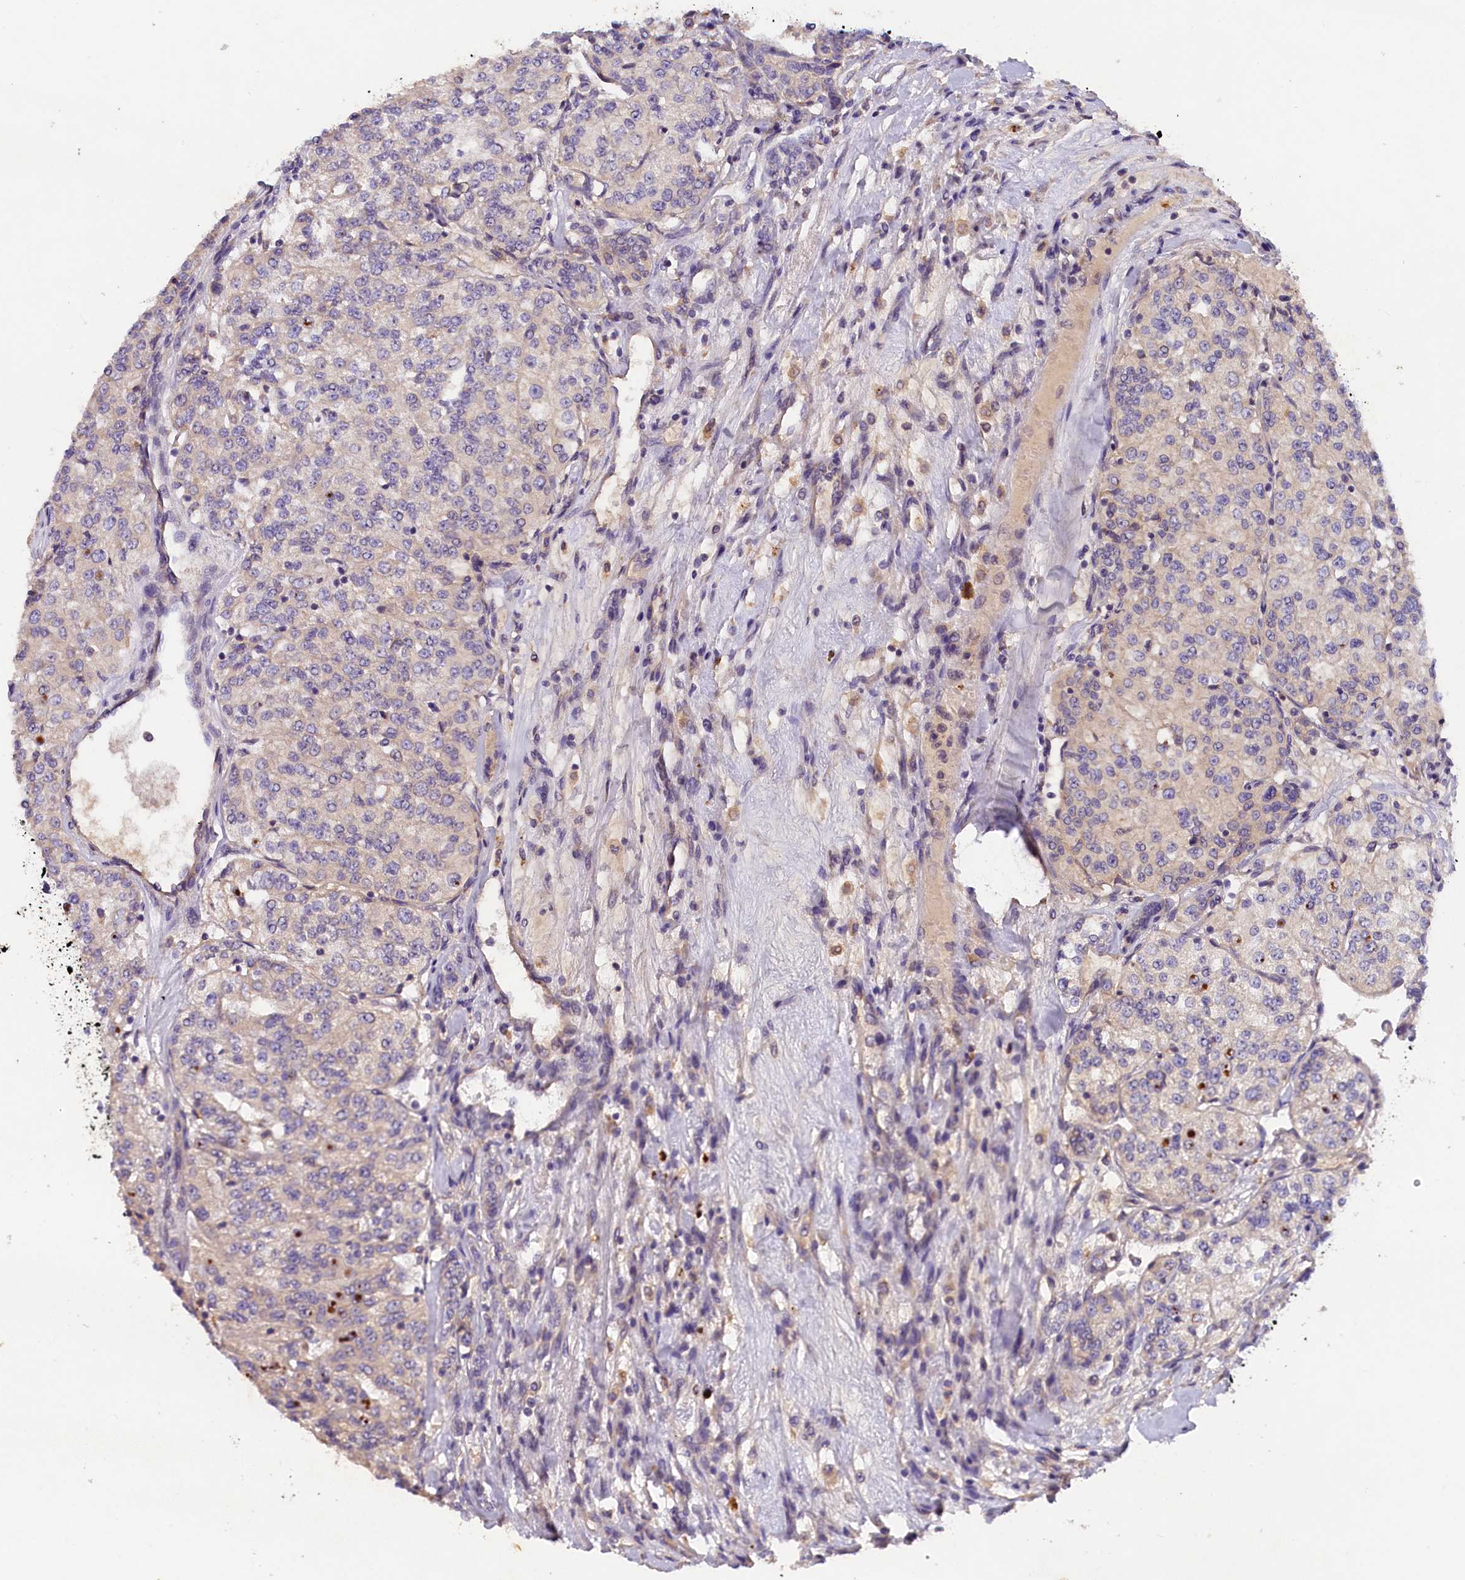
{"staining": {"intensity": "negative", "quantity": "none", "location": "none"}, "tissue": "renal cancer", "cell_type": "Tumor cells", "image_type": "cancer", "snomed": [{"axis": "morphology", "description": "Adenocarcinoma, NOS"}, {"axis": "topography", "description": "Kidney"}], "caption": "A high-resolution histopathology image shows immunohistochemistry staining of renal cancer (adenocarcinoma), which shows no significant expression in tumor cells.", "gene": "ST7L", "patient": {"sex": "female", "age": 63}}